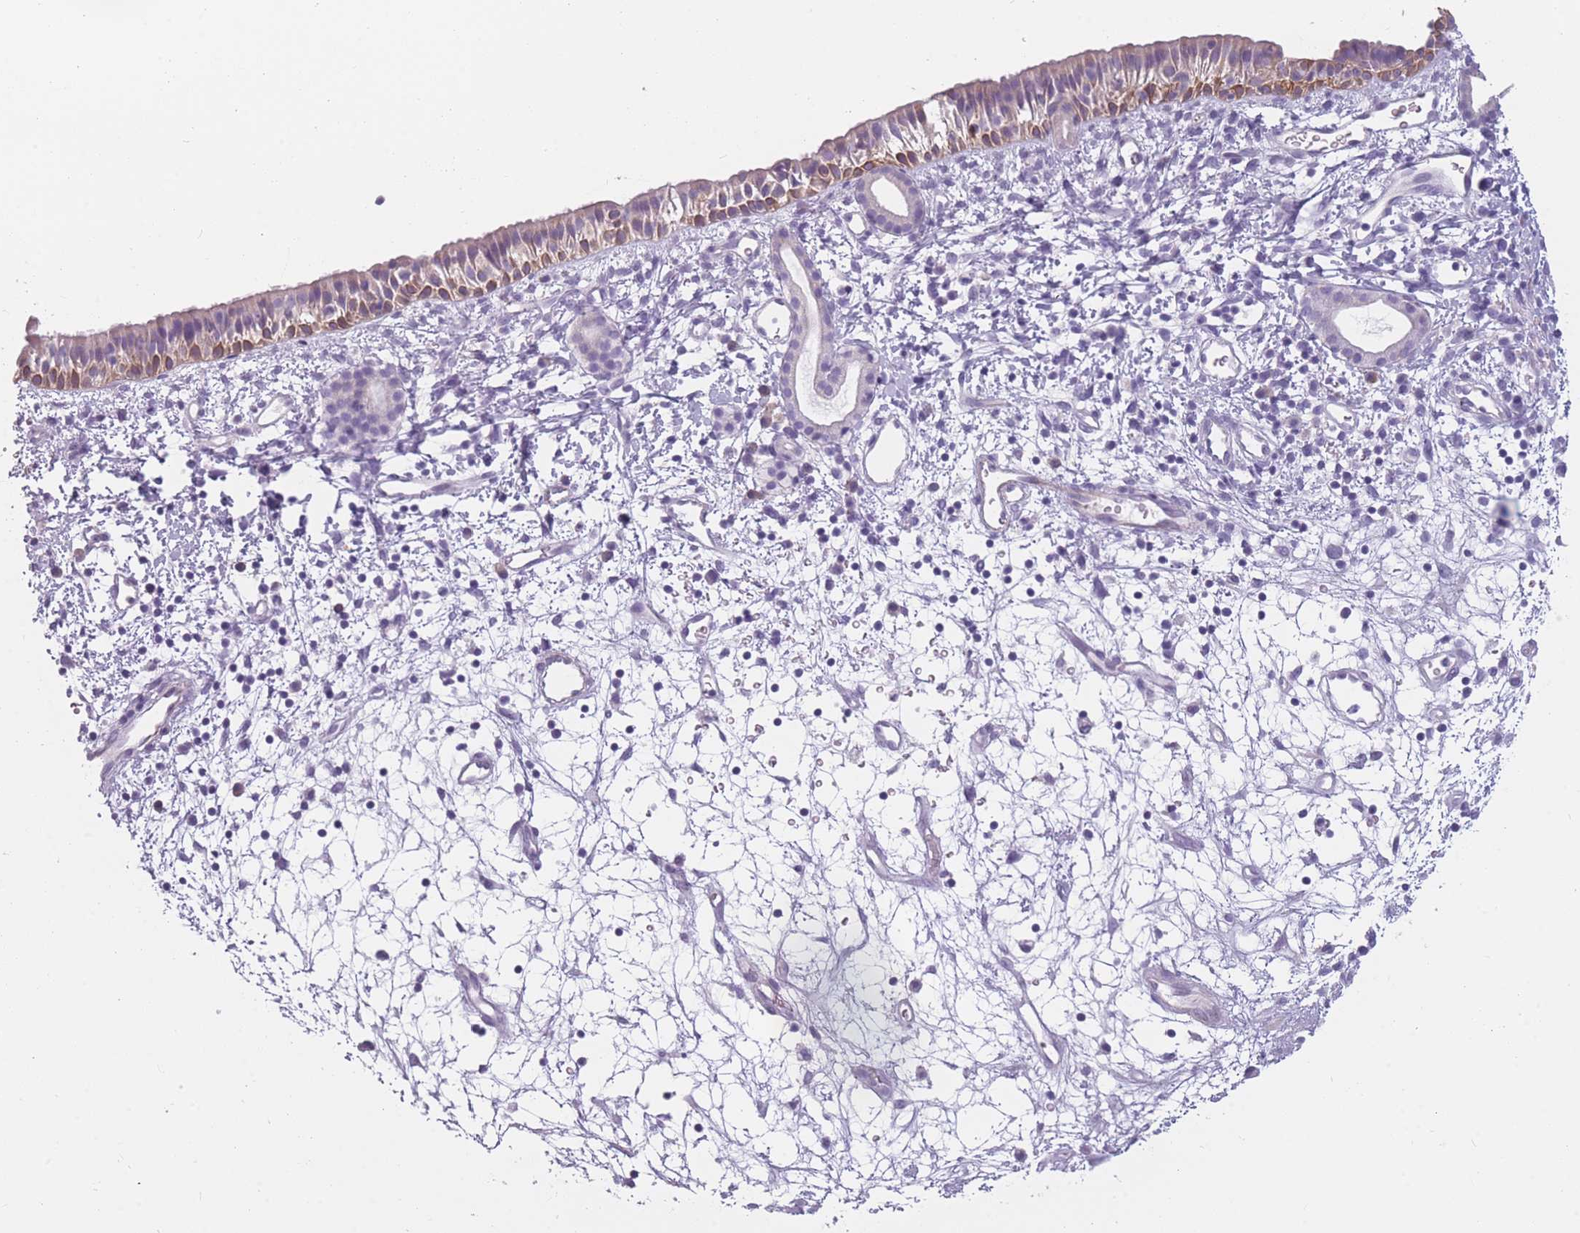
{"staining": {"intensity": "moderate", "quantity": "<25%", "location": "cytoplasmic/membranous"}, "tissue": "nasopharynx", "cell_type": "Respiratory epithelial cells", "image_type": "normal", "snomed": [{"axis": "morphology", "description": "Normal tissue, NOS"}, {"axis": "topography", "description": "Nasopharynx"}], "caption": "Respiratory epithelial cells demonstrate low levels of moderate cytoplasmic/membranous staining in about <25% of cells in benign human nasopharynx.", "gene": "PPFIA3", "patient": {"sex": "male", "age": 22}}